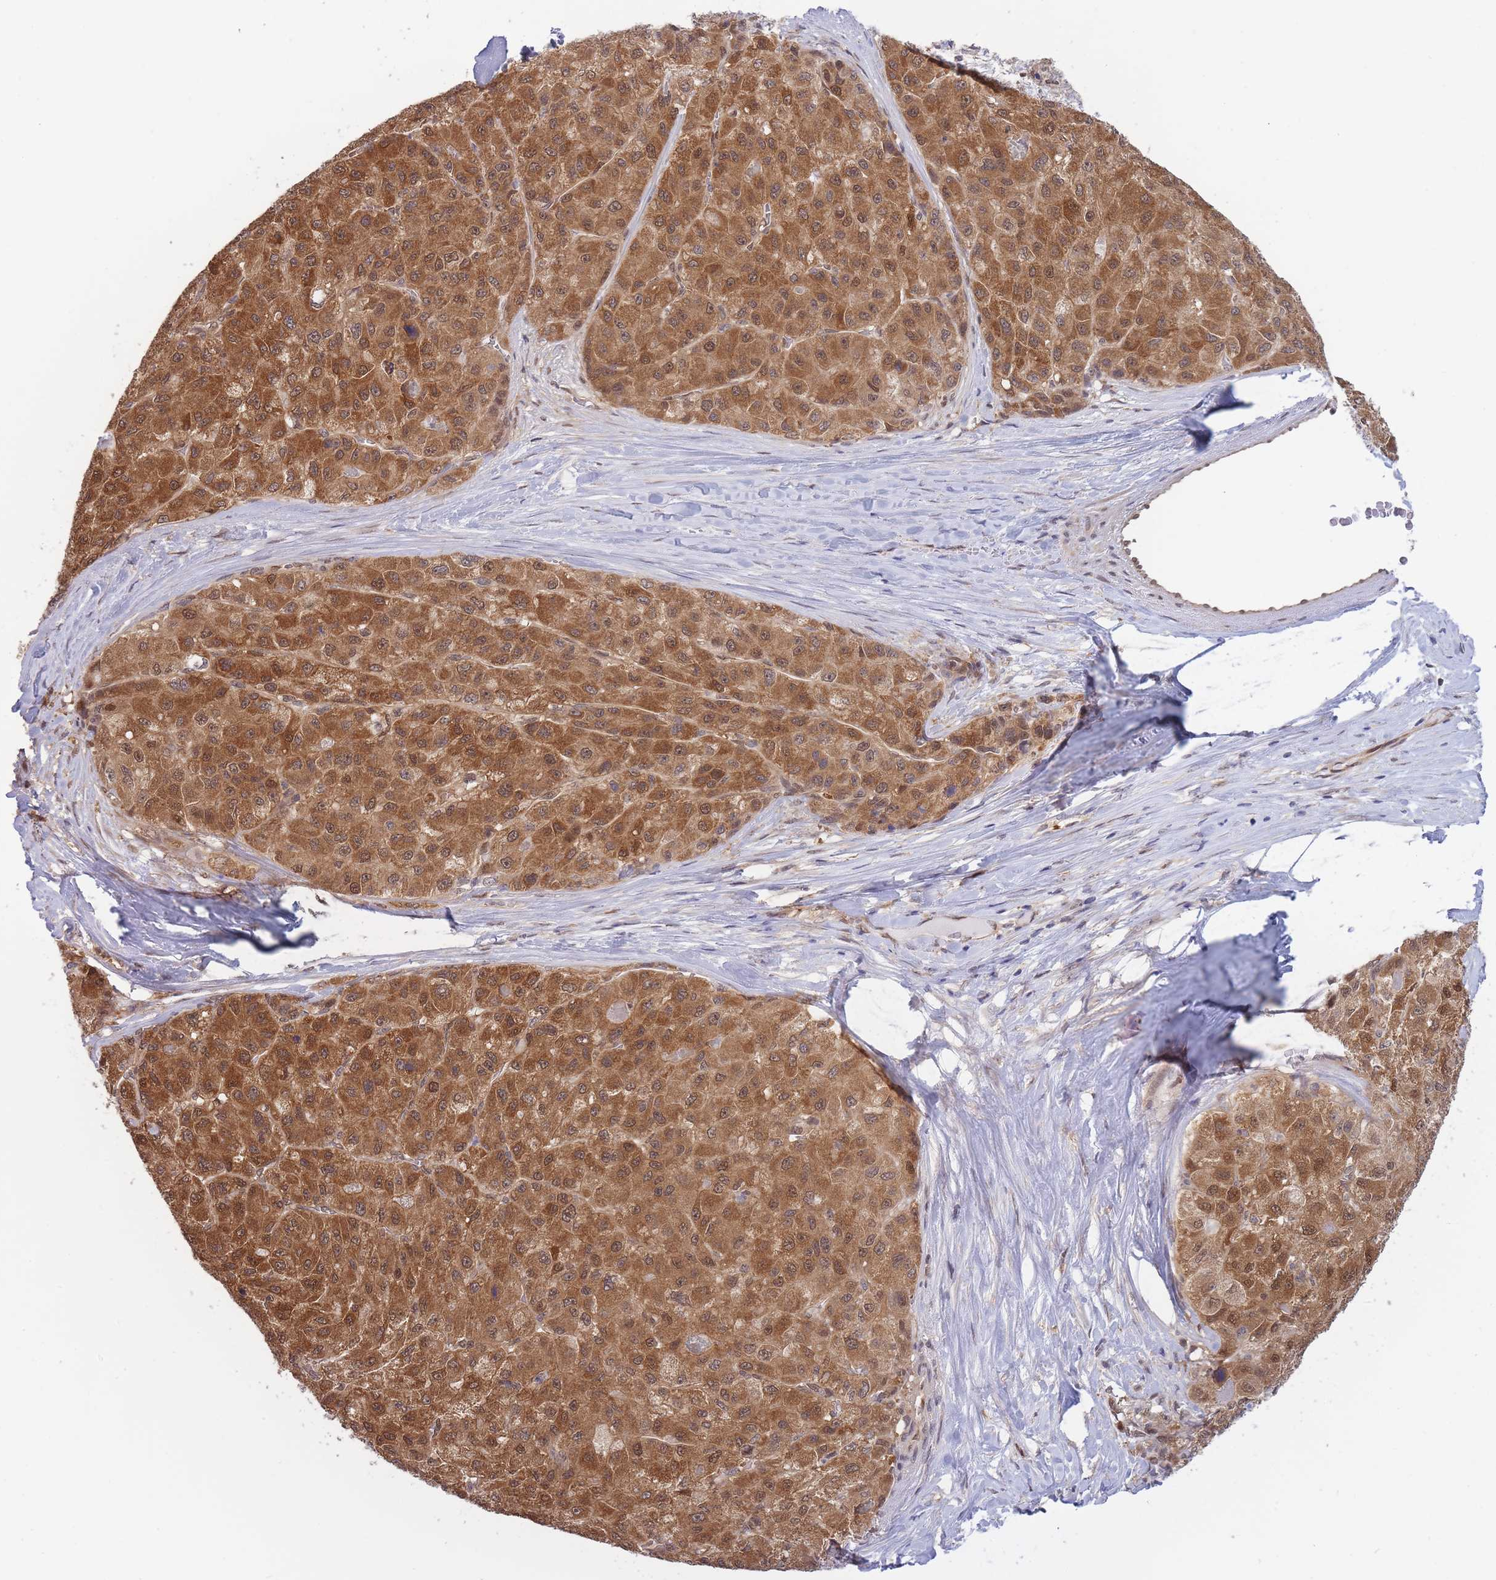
{"staining": {"intensity": "moderate", "quantity": ">75%", "location": "cytoplasmic/membranous"}, "tissue": "liver cancer", "cell_type": "Tumor cells", "image_type": "cancer", "snomed": [{"axis": "morphology", "description": "Carcinoma, Hepatocellular, NOS"}, {"axis": "topography", "description": "Liver"}], "caption": "The image shows immunohistochemical staining of liver cancer (hepatocellular carcinoma). There is moderate cytoplasmic/membranous positivity is identified in about >75% of tumor cells. (DAB IHC with brightfield microscopy, high magnification).", "gene": "NSFL1C", "patient": {"sex": "male", "age": 80}}